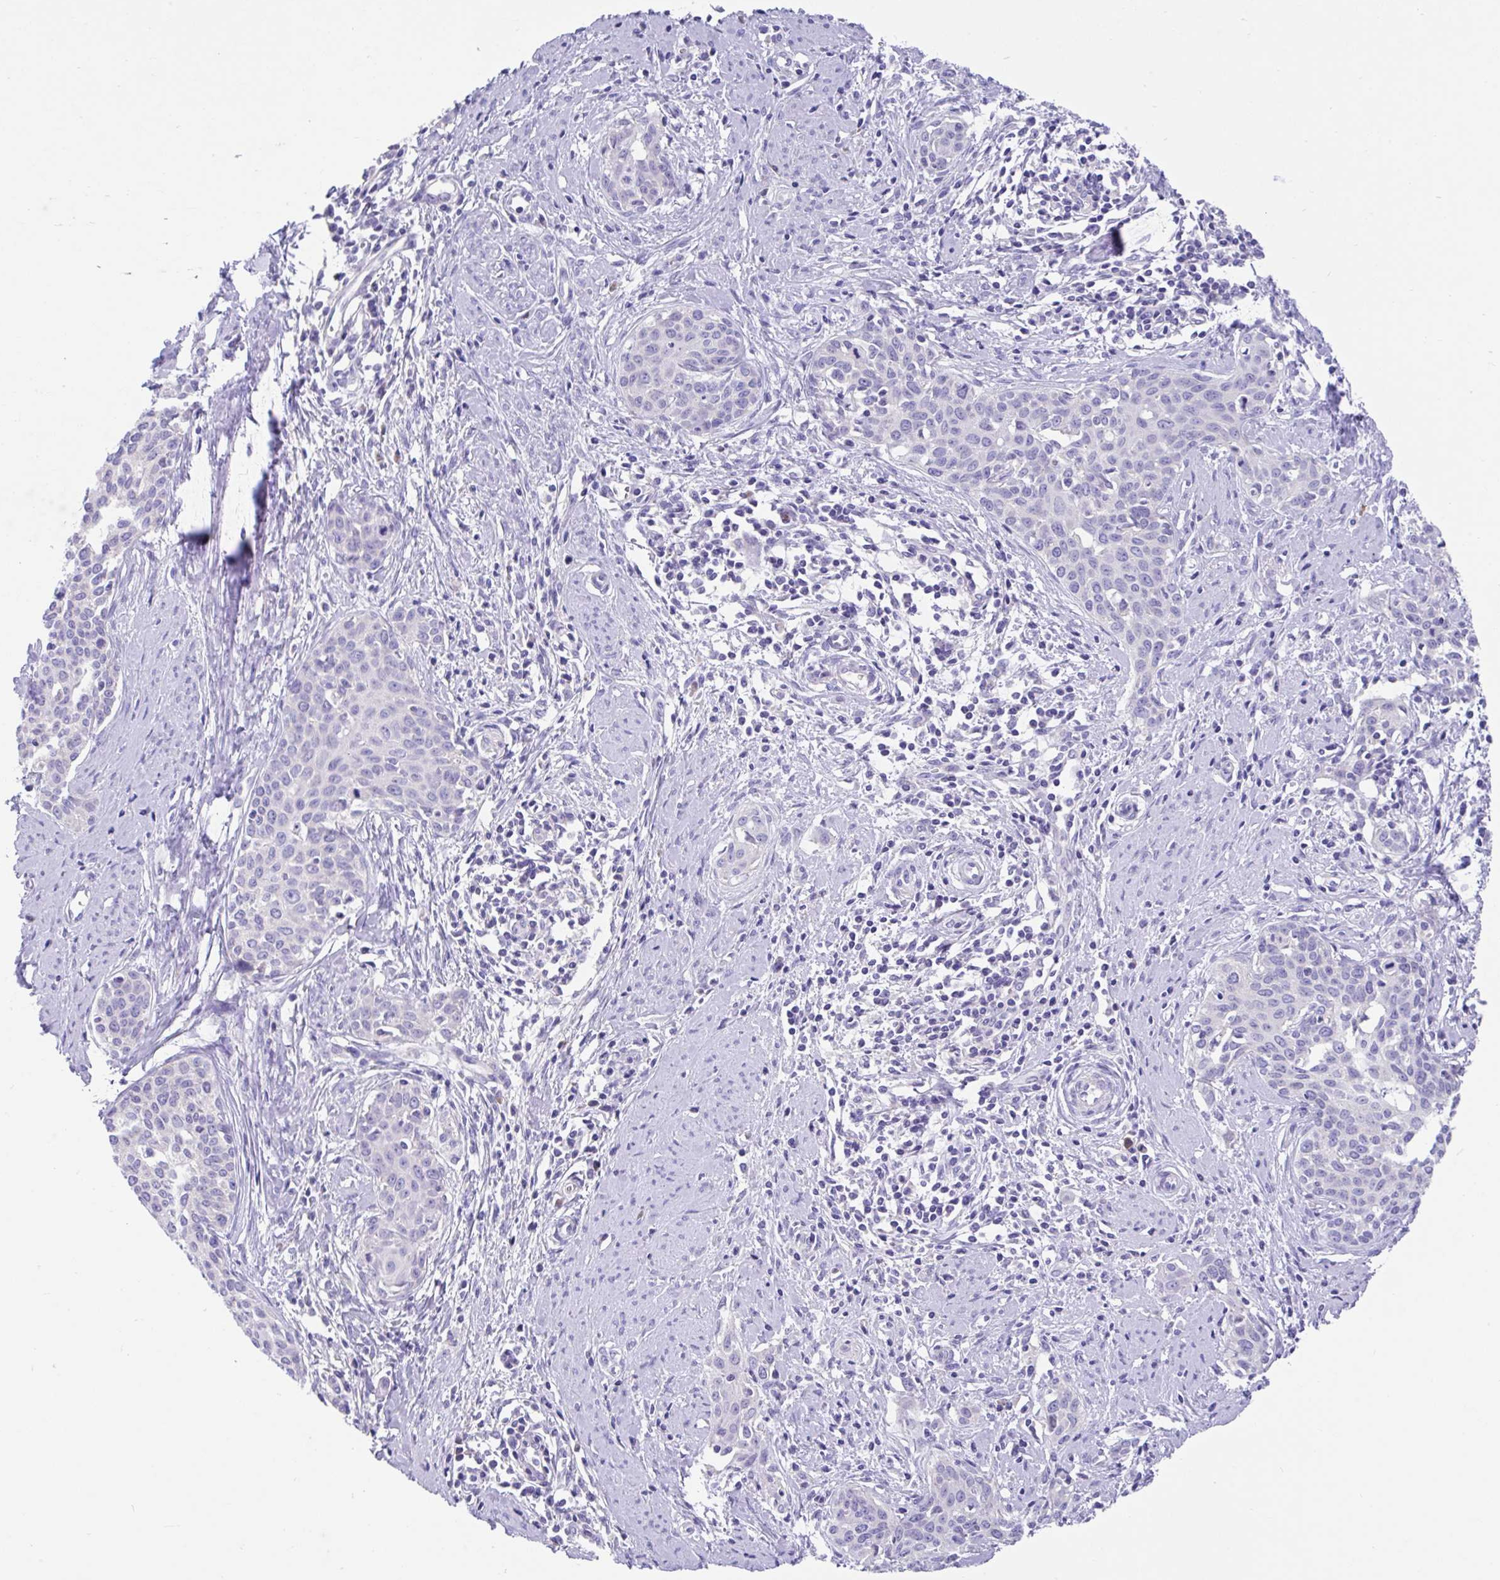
{"staining": {"intensity": "negative", "quantity": "none", "location": "none"}, "tissue": "cervical cancer", "cell_type": "Tumor cells", "image_type": "cancer", "snomed": [{"axis": "morphology", "description": "Squamous cell carcinoma, NOS"}, {"axis": "topography", "description": "Cervix"}], "caption": "Cervical cancer stained for a protein using immunohistochemistry shows no staining tumor cells.", "gene": "CCSAP", "patient": {"sex": "female", "age": 46}}